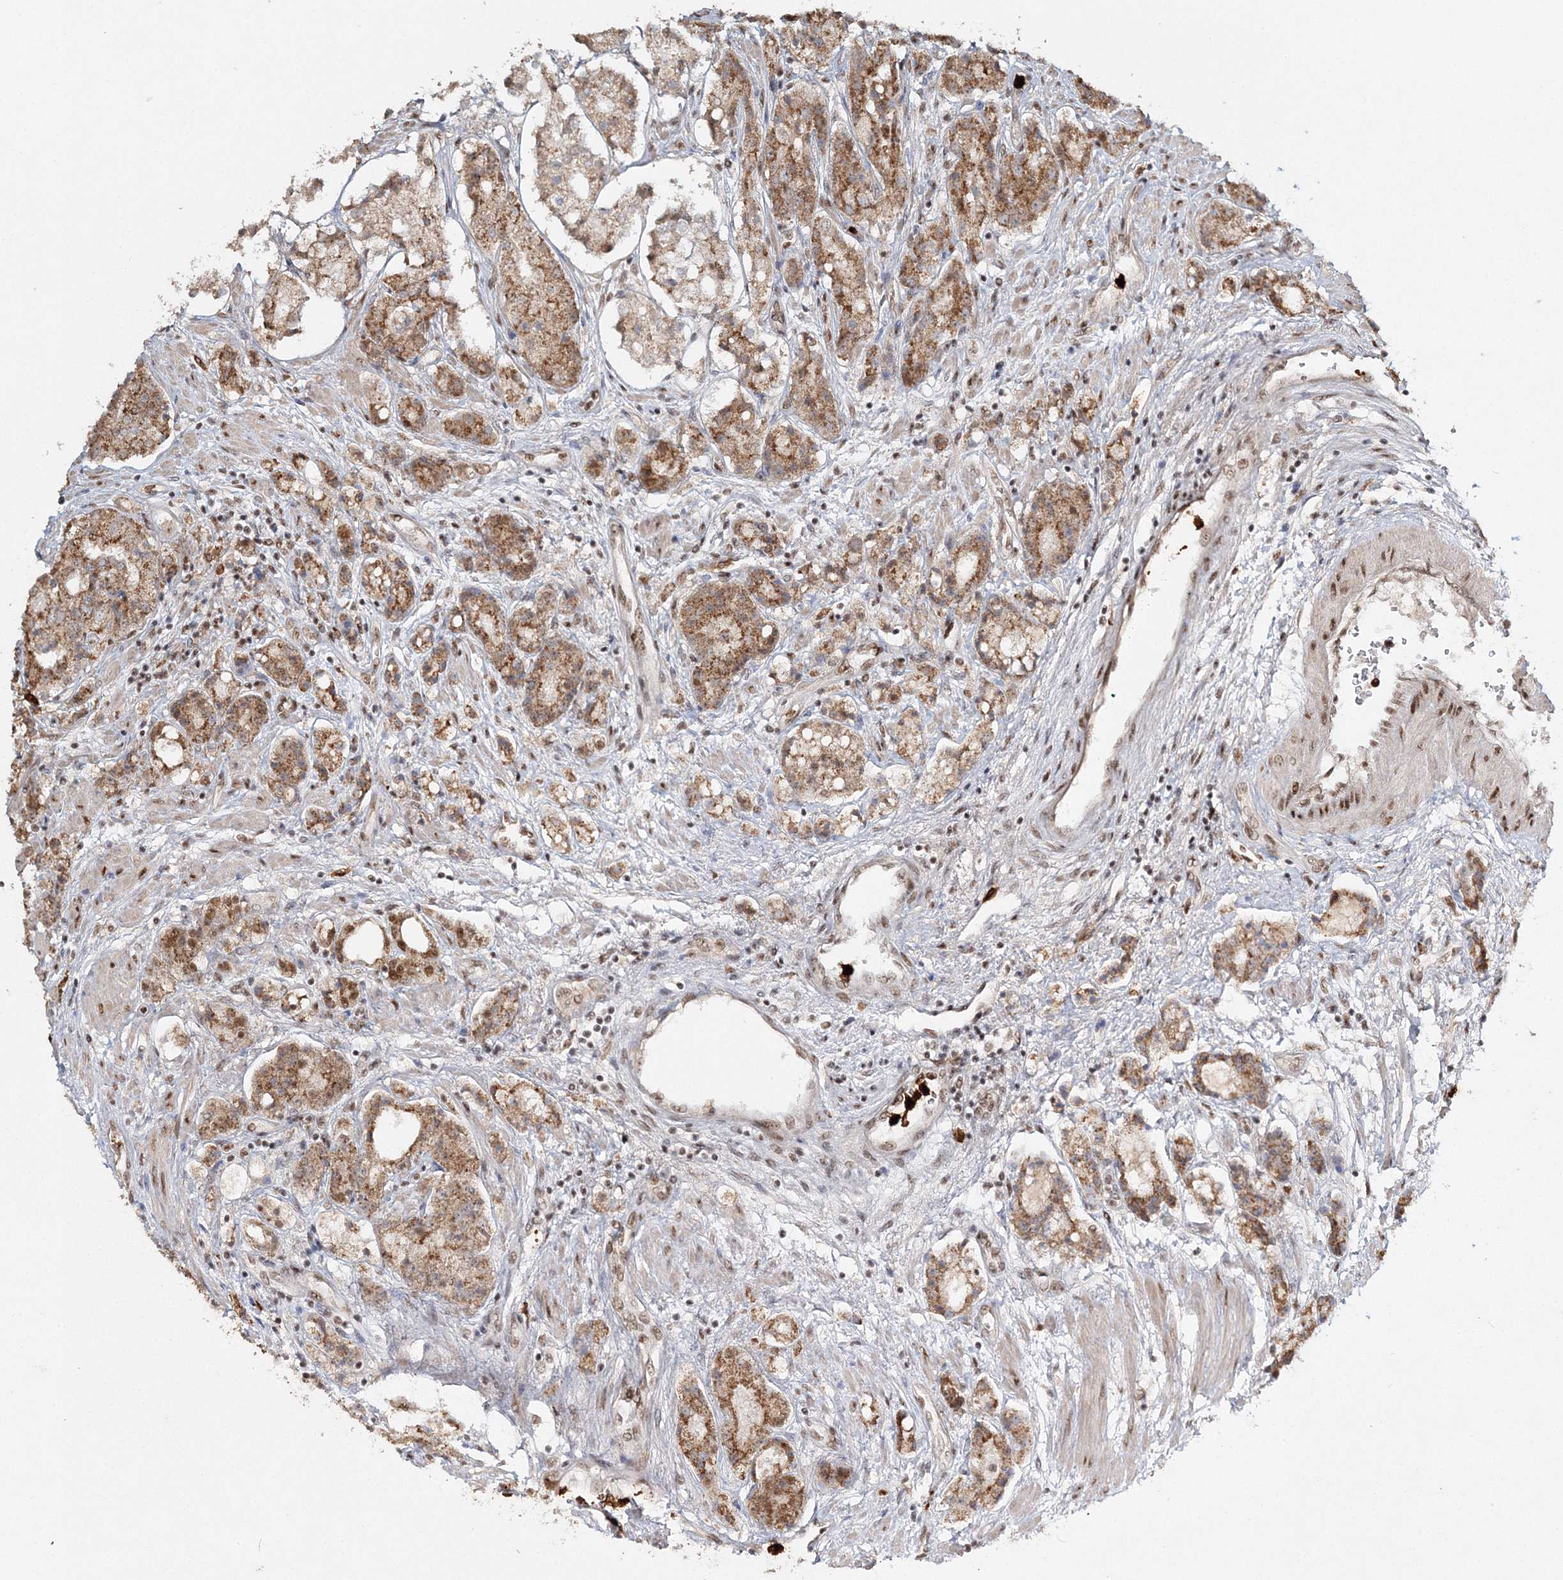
{"staining": {"intensity": "moderate", "quantity": ">75%", "location": "cytoplasmic/membranous"}, "tissue": "prostate cancer", "cell_type": "Tumor cells", "image_type": "cancer", "snomed": [{"axis": "morphology", "description": "Adenocarcinoma, High grade"}, {"axis": "topography", "description": "Prostate"}], "caption": "Prostate cancer (high-grade adenocarcinoma) stained with DAB IHC shows medium levels of moderate cytoplasmic/membranous positivity in about >75% of tumor cells.", "gene": "QRICH1", "patient": {"sex": "male", "age": 60}}